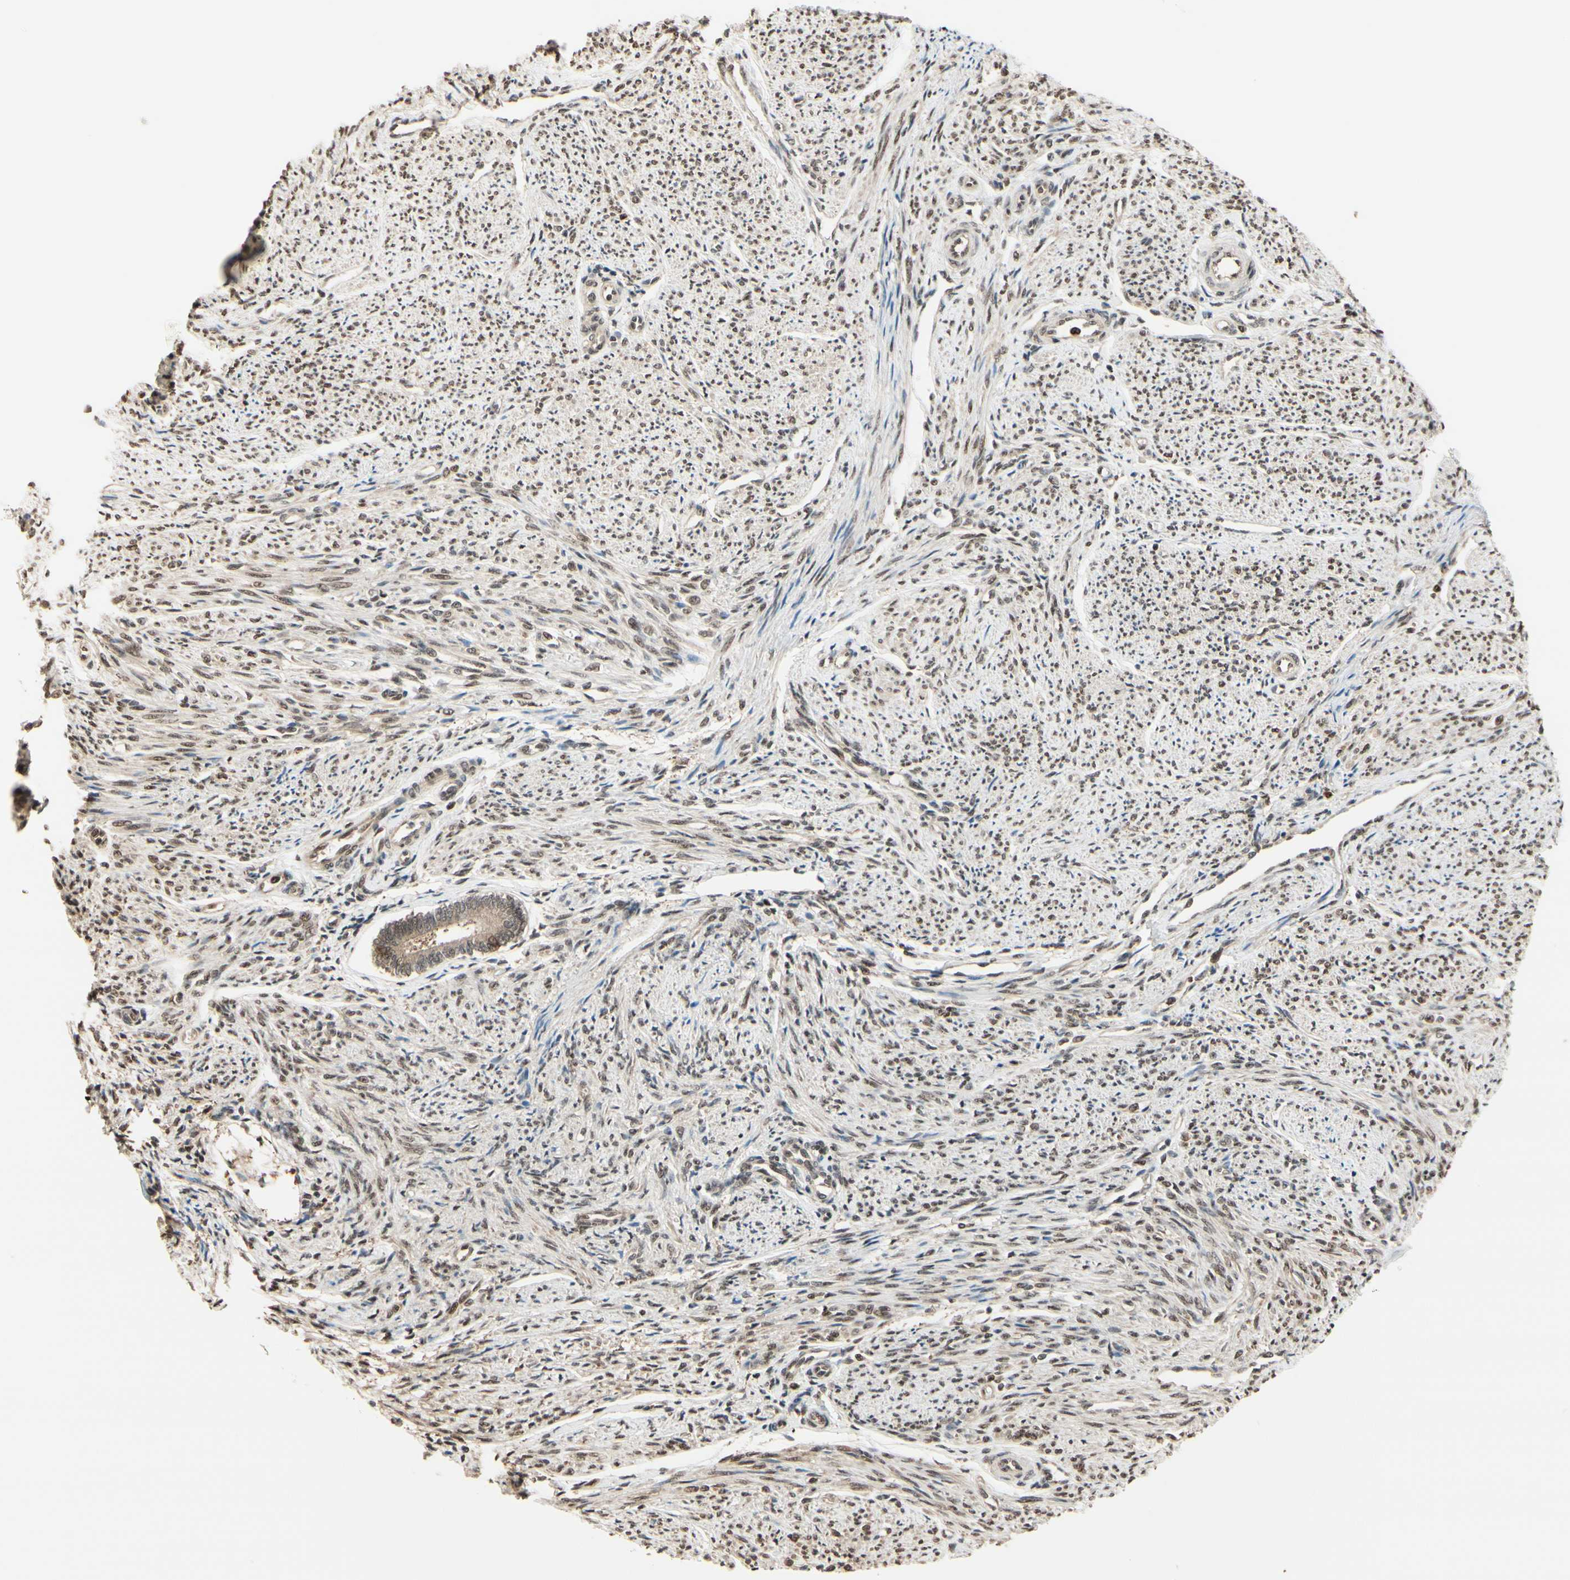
{"staining": {"intensity": "moderate", "quantity": ">75%", "location": "cytoplasmic/membranous,nuclear"}, "tissue": "smooth muscle", "cell_type": "Smooth muscle cells", "image_type": "normal", "snomed": [{"axis": "morphology", "description": "Normal tissue, NOS"}, {"axis": "topography", "description": "Smooth muscle"}], "caption": "Moderate cytoplasmic/membranous,nuclear staining for a protein is appreciated in about >75% of smooth muscle cells of benign smooth muscle using immunohistochemistry.", "gene": "HSF1", "patient": {"sex": "female", "age": 65}}